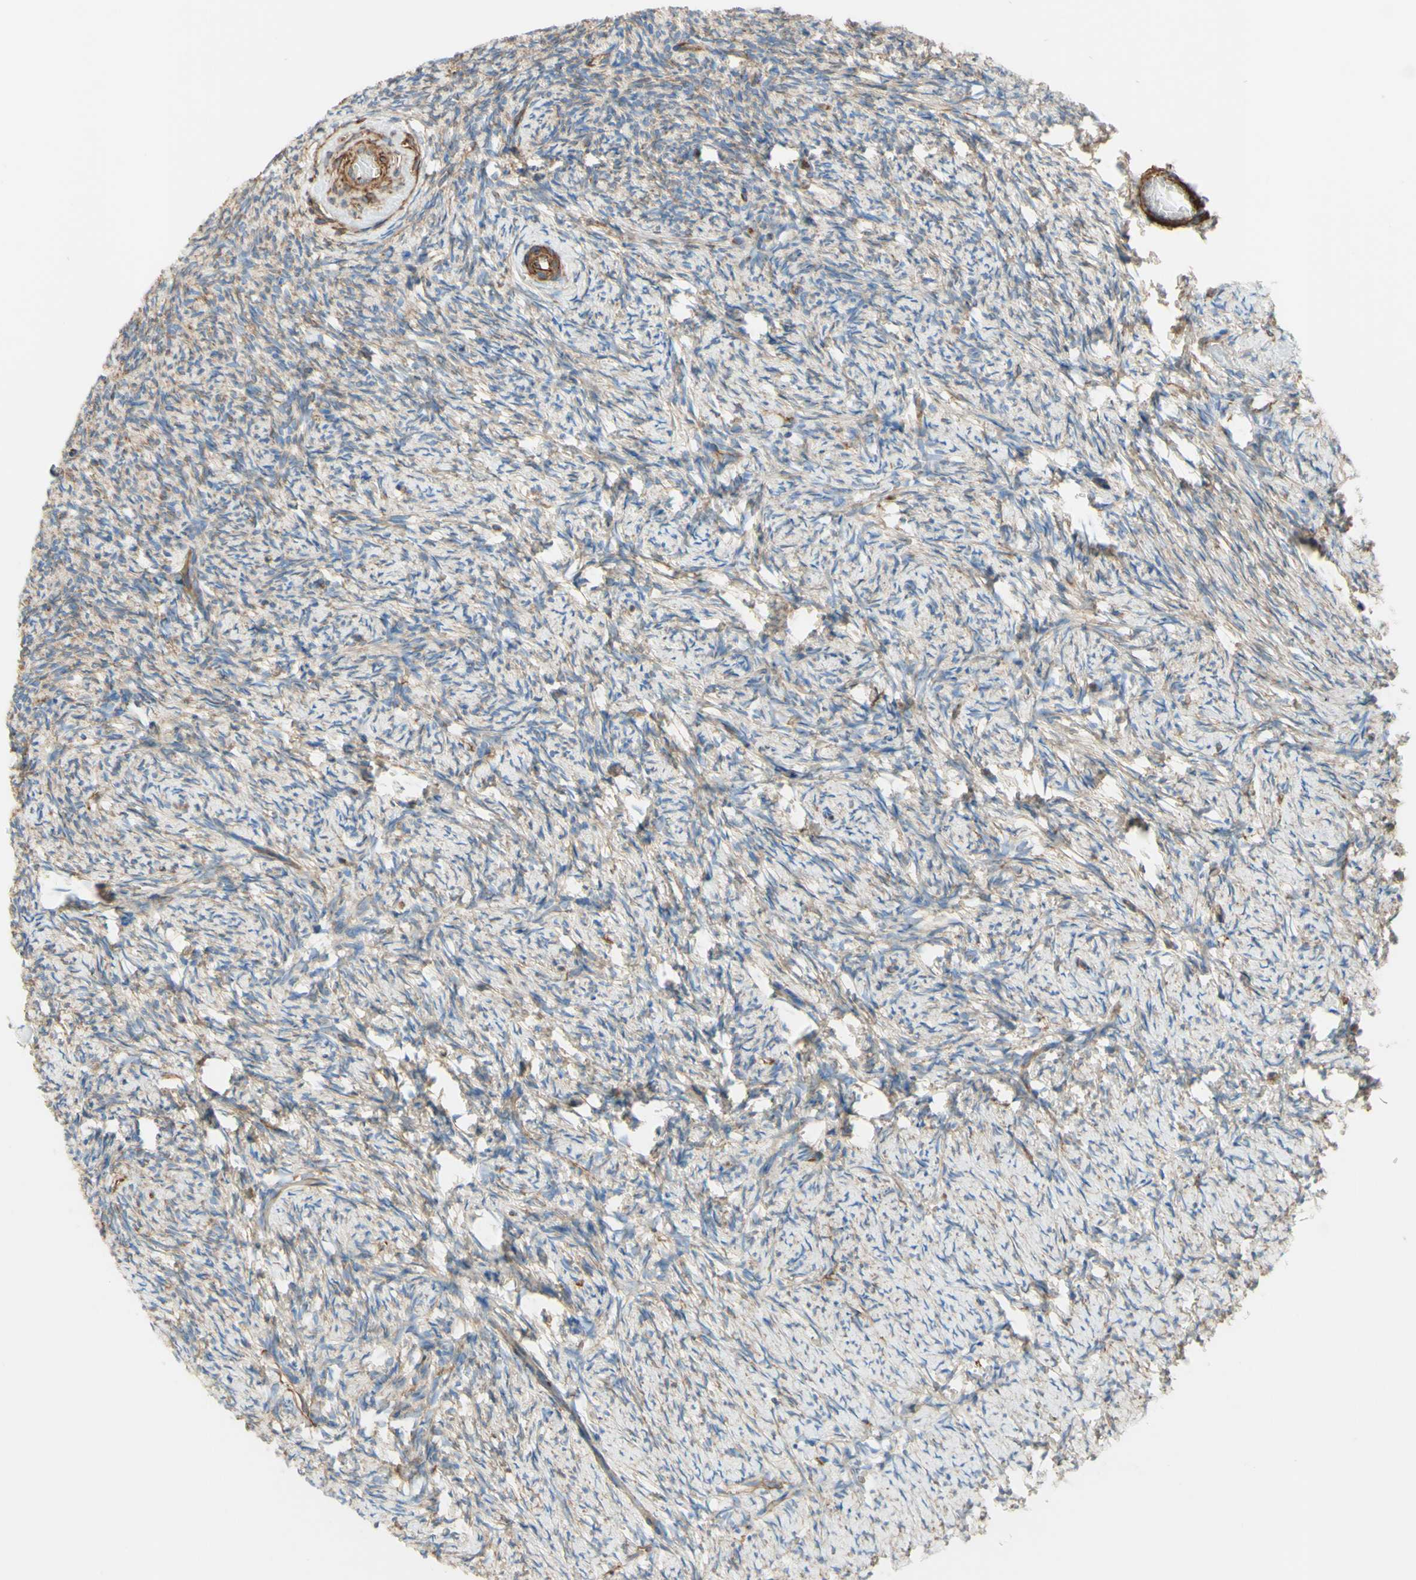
{"staining": {"intensity": "strong", "quantity": ">75%", "location": "cytoplasmic/membranous"}, "tissue": "ovary", "cell_type": "Follicle cells", "image_type": "normal", "snomed": [{"axis": "morphology", "description": "Normal tissue, NOS"}, {"axis": "topography", "description": "Ovary"}], "caption": "This histopathology image exhibits immunohistochemistry (IHC) staining of normal human ovary, with high strong cytoplasmic/membranous expression in approximately >75% of follicle cells.", "gene": "ENDOD1", "patient": {"sex": "female", "age": 60}}